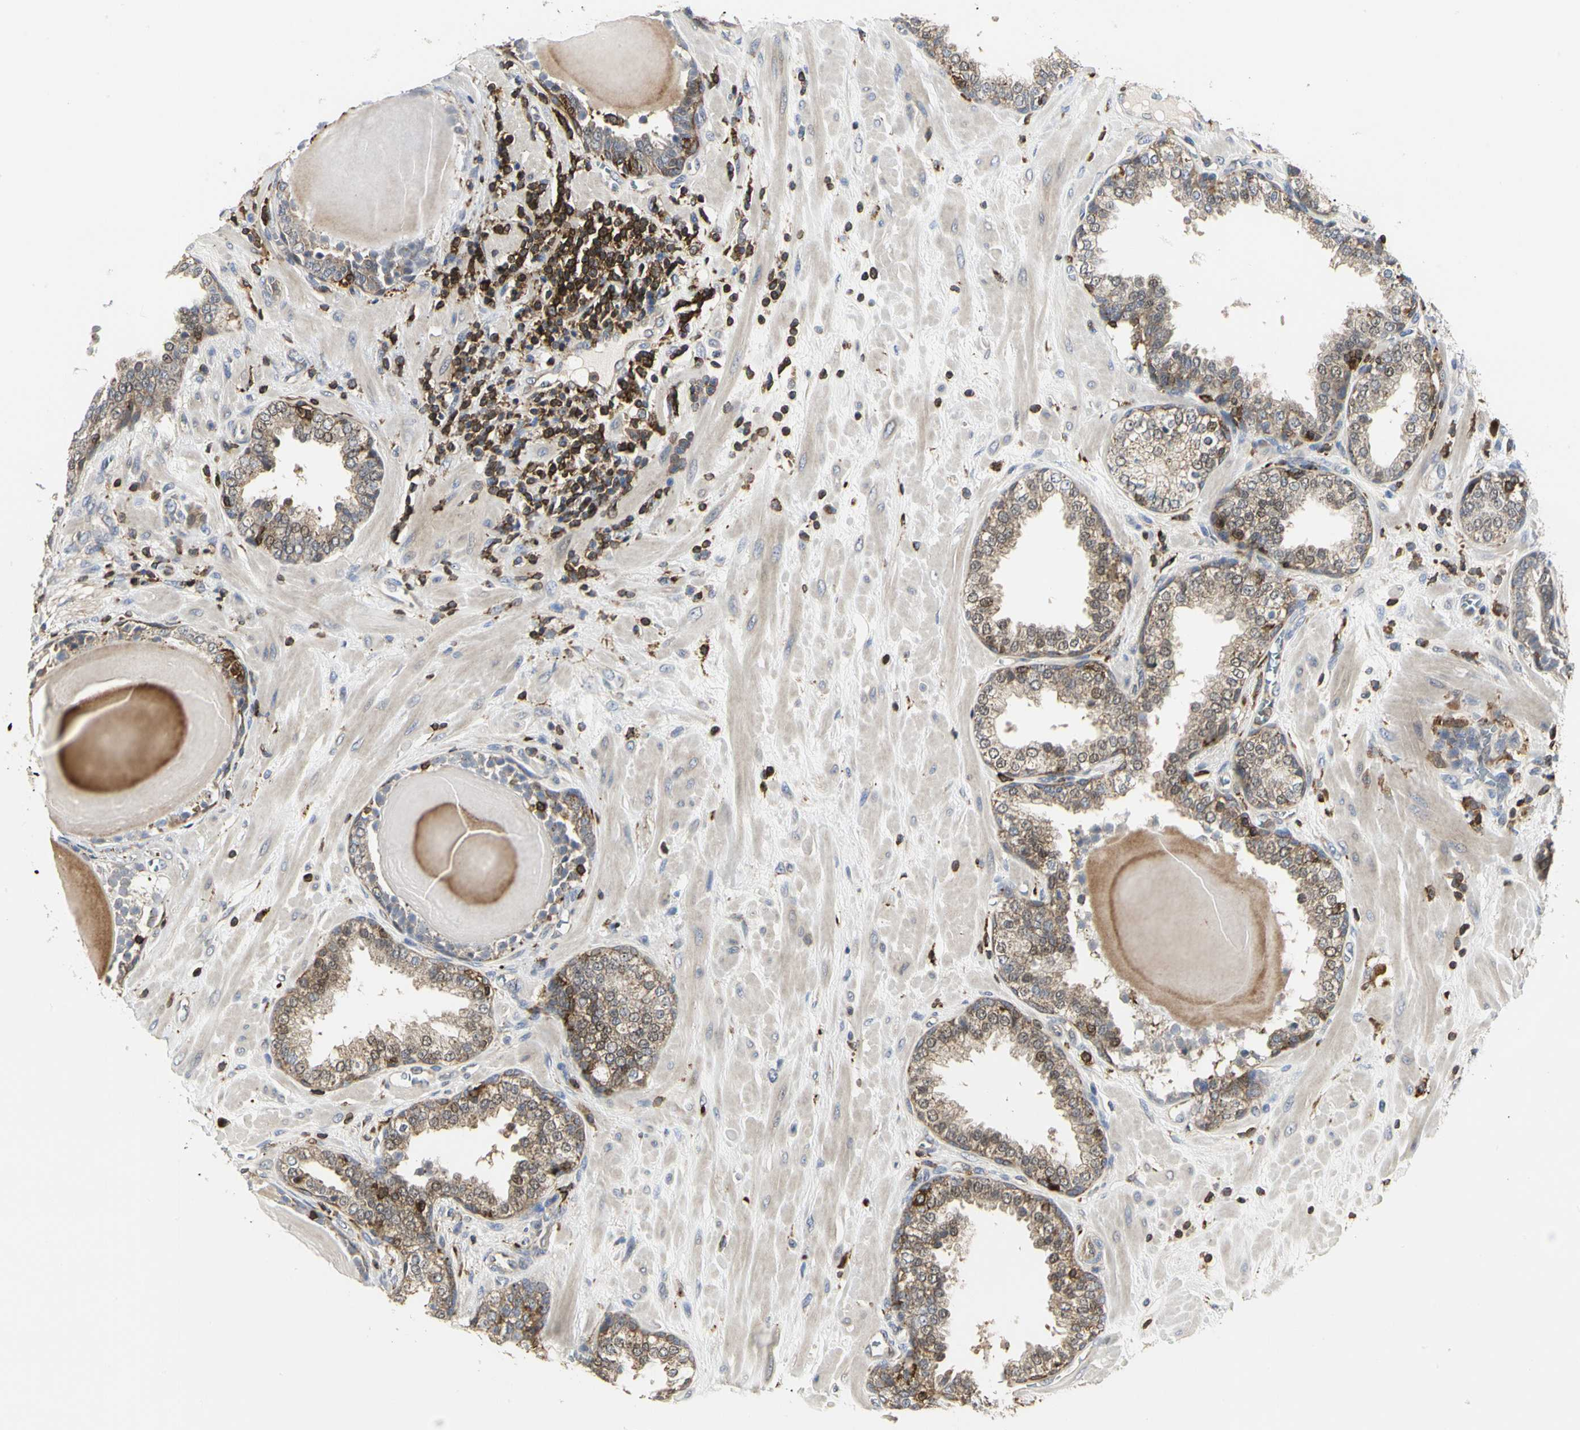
{"staining": {"intensity": "moderate", "quantity": "25%-75%", "location": "cytoplasmic/membranous,nuclear"}, "tissue": "prostate", "cell_type": "Glandular cells", "image_type": "normal", "snomed": [{"axis": "morphology", "description": "Normal tissue, NOS"}, {"axis": "topography", "description": "Prostate"}], "caption": "Protein staining by immunohistochemistry demonstrates moderate cytoplasmic/membranous,nuclear expression in approximately 25%-75% of glandular cells in normal prostate.", "gene": "NAPG", "patient": {"sex": "male", "age": 51}}